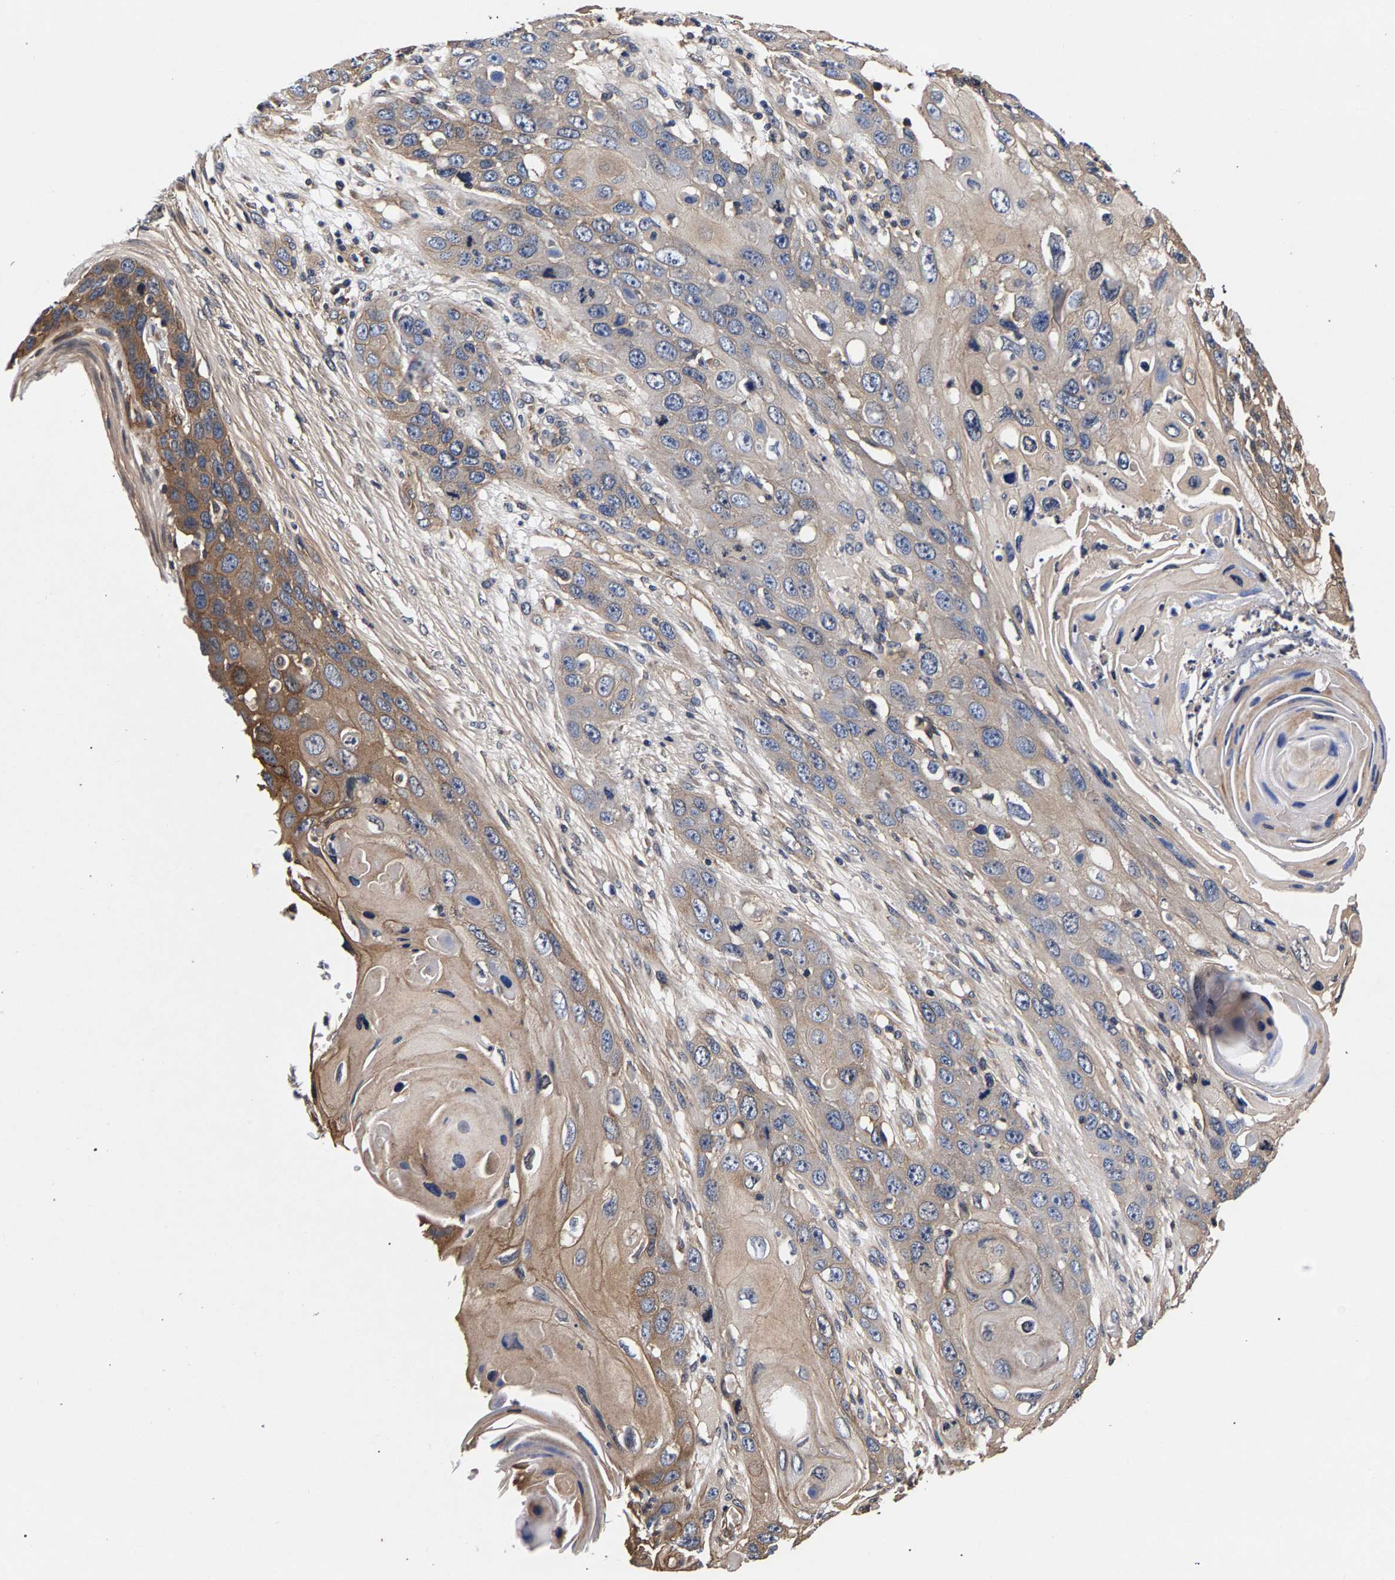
{"staining": {"intensity": "moderate", "quantity": "25%-75%", "location": "cytoplasmic/membranous"}, "tissue": "skin cancer", "cell_type": "Tumor cells", "image_type": "cancer", "snomed": [{"axis": "morphology", "description": "Squamous cell carcinoma, NOS"}, {"axis": "topography", "description": "Skin"}], "caption": "Immunohistochemical staining of human squamous cell carcinoma (skin) demonstrates medium levels of moderate cytoplasmic/membranous protein staining in approximately 25%-75% of tumor cells. The protein of interest is stained brown, and the nuclei are stained in blue (DAB (3,3'-diaminobenzidine) IHC with brightfield microscopy, high magnification).", "gene": "MARCHF7", "patient": {"sex": "male", "age": 55}}